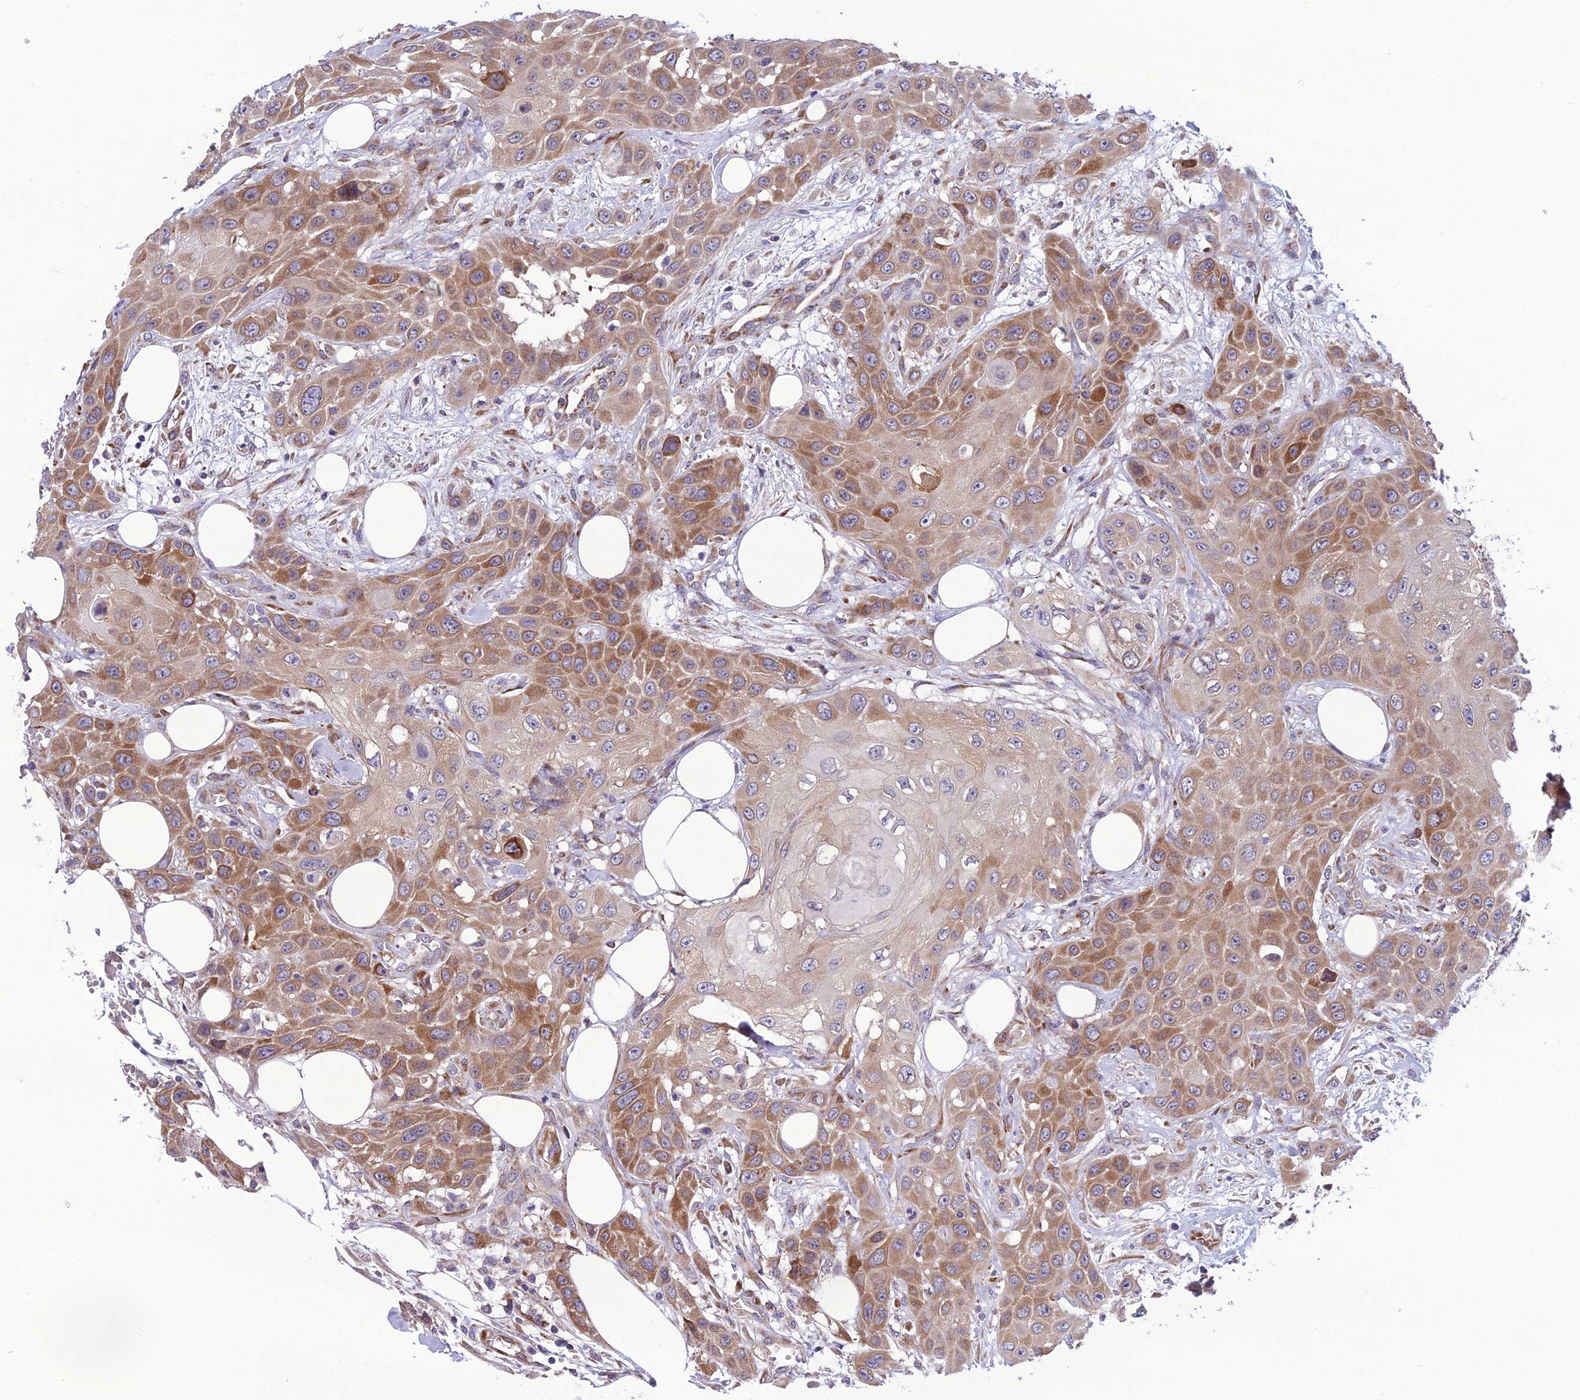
{"staining": {"intensity": "moderate", "quantity": ">75%", "location": "cytoplasmic/membranous"}, "tissue": "head and neck cancer", "cell_type": "Tumor cells", "image_type": "cancer", "snomed": [{"axis": "morphology", "description": "Squamous cell carcinoma, NOS"}, {"axis": "topography", "description": "Head-Neck"}], "caption": "Protein analysis of head and neck cancer (squamous cell carcinoma) tissue demonstrates moderate cytoplasmic/membranous staining in approximately >75% of tumor cells. Using DAB (brown) and hematoxylin (blue) stains, captured at high magnification using brightfield microscopy.", "gene": "NODAL", "patient": {"sex": "male", "age": 81}}